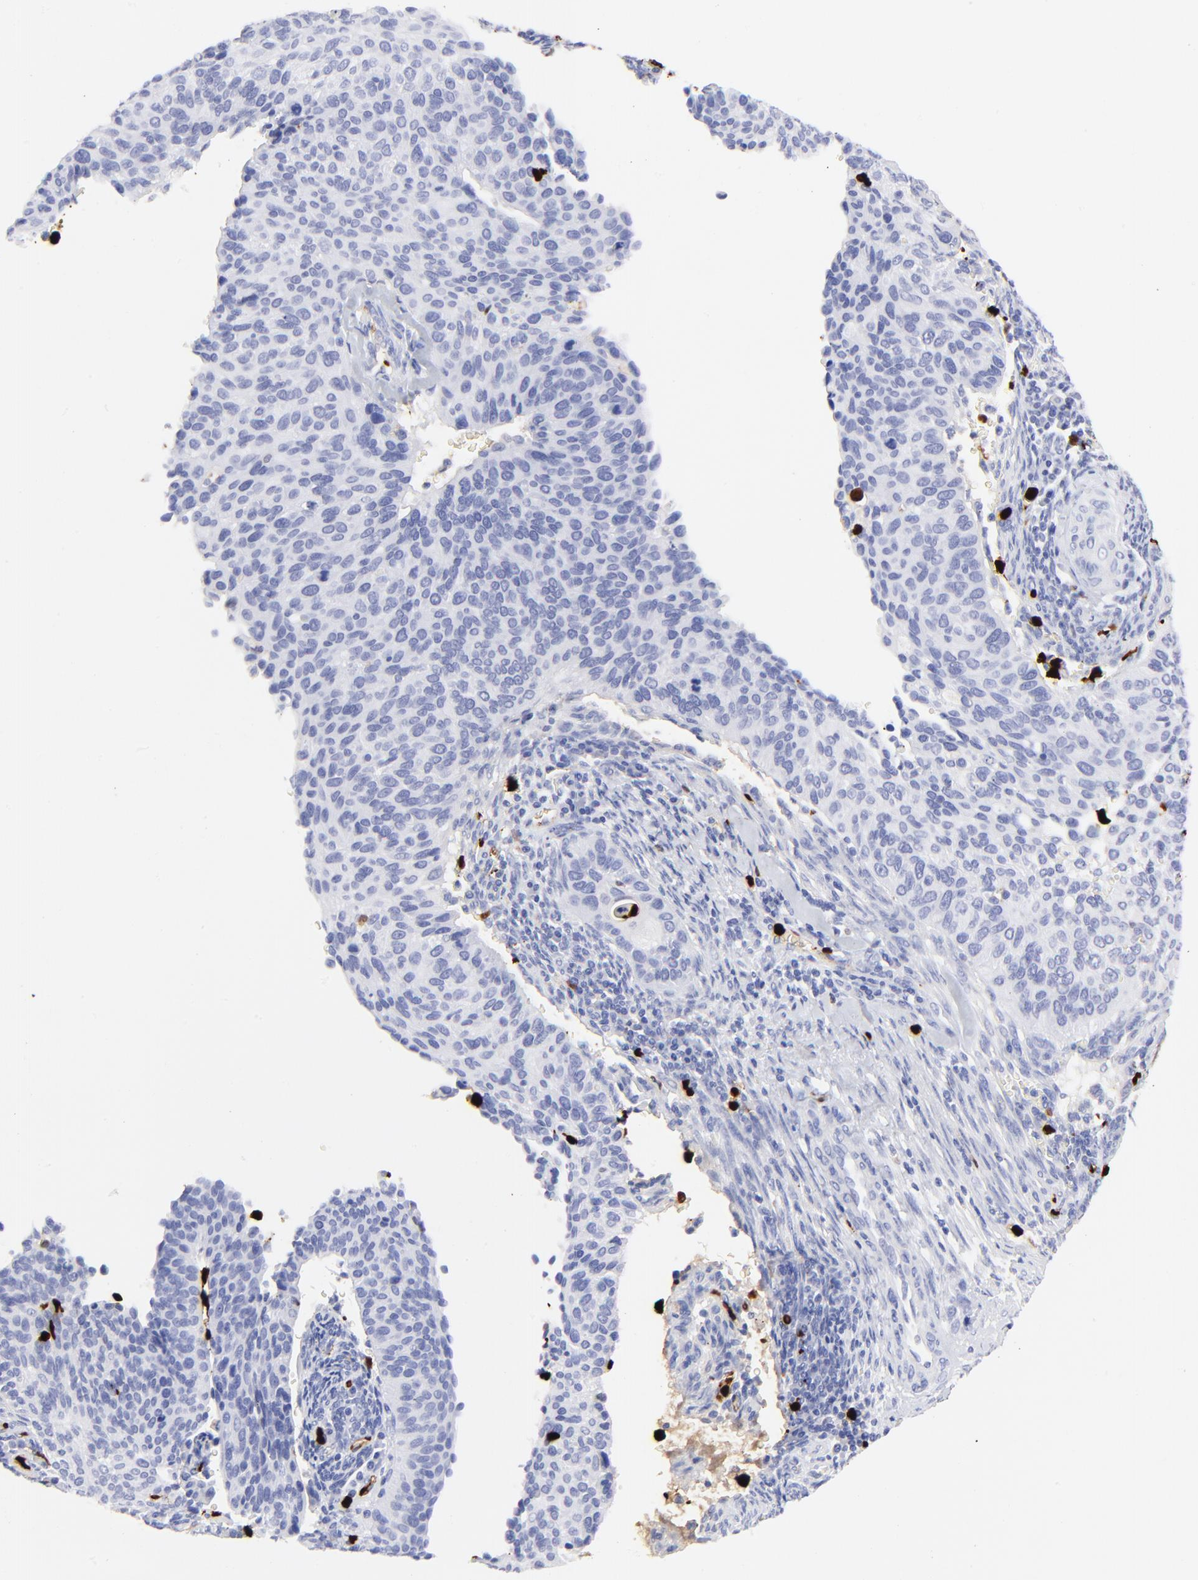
{"staining": {"intensity": "negative", "quantity": "none", "location": "none"}, "tissue": "cervical cancer", "cell_type": "Tumor cells", "image_type": "cancer", "snomed": [{"axis": "morphology", "description": "Adenocarcinoma, NOS"}, {"axis": "topography", "description": "Cervix"}], "caption": "Cervical cancer (adenocarcinoma) was stained to show a protein in brown. There is no significant expression in tumor cells.", "gene": "S100A12", "patient": {"sex": "female", "age": 29}}